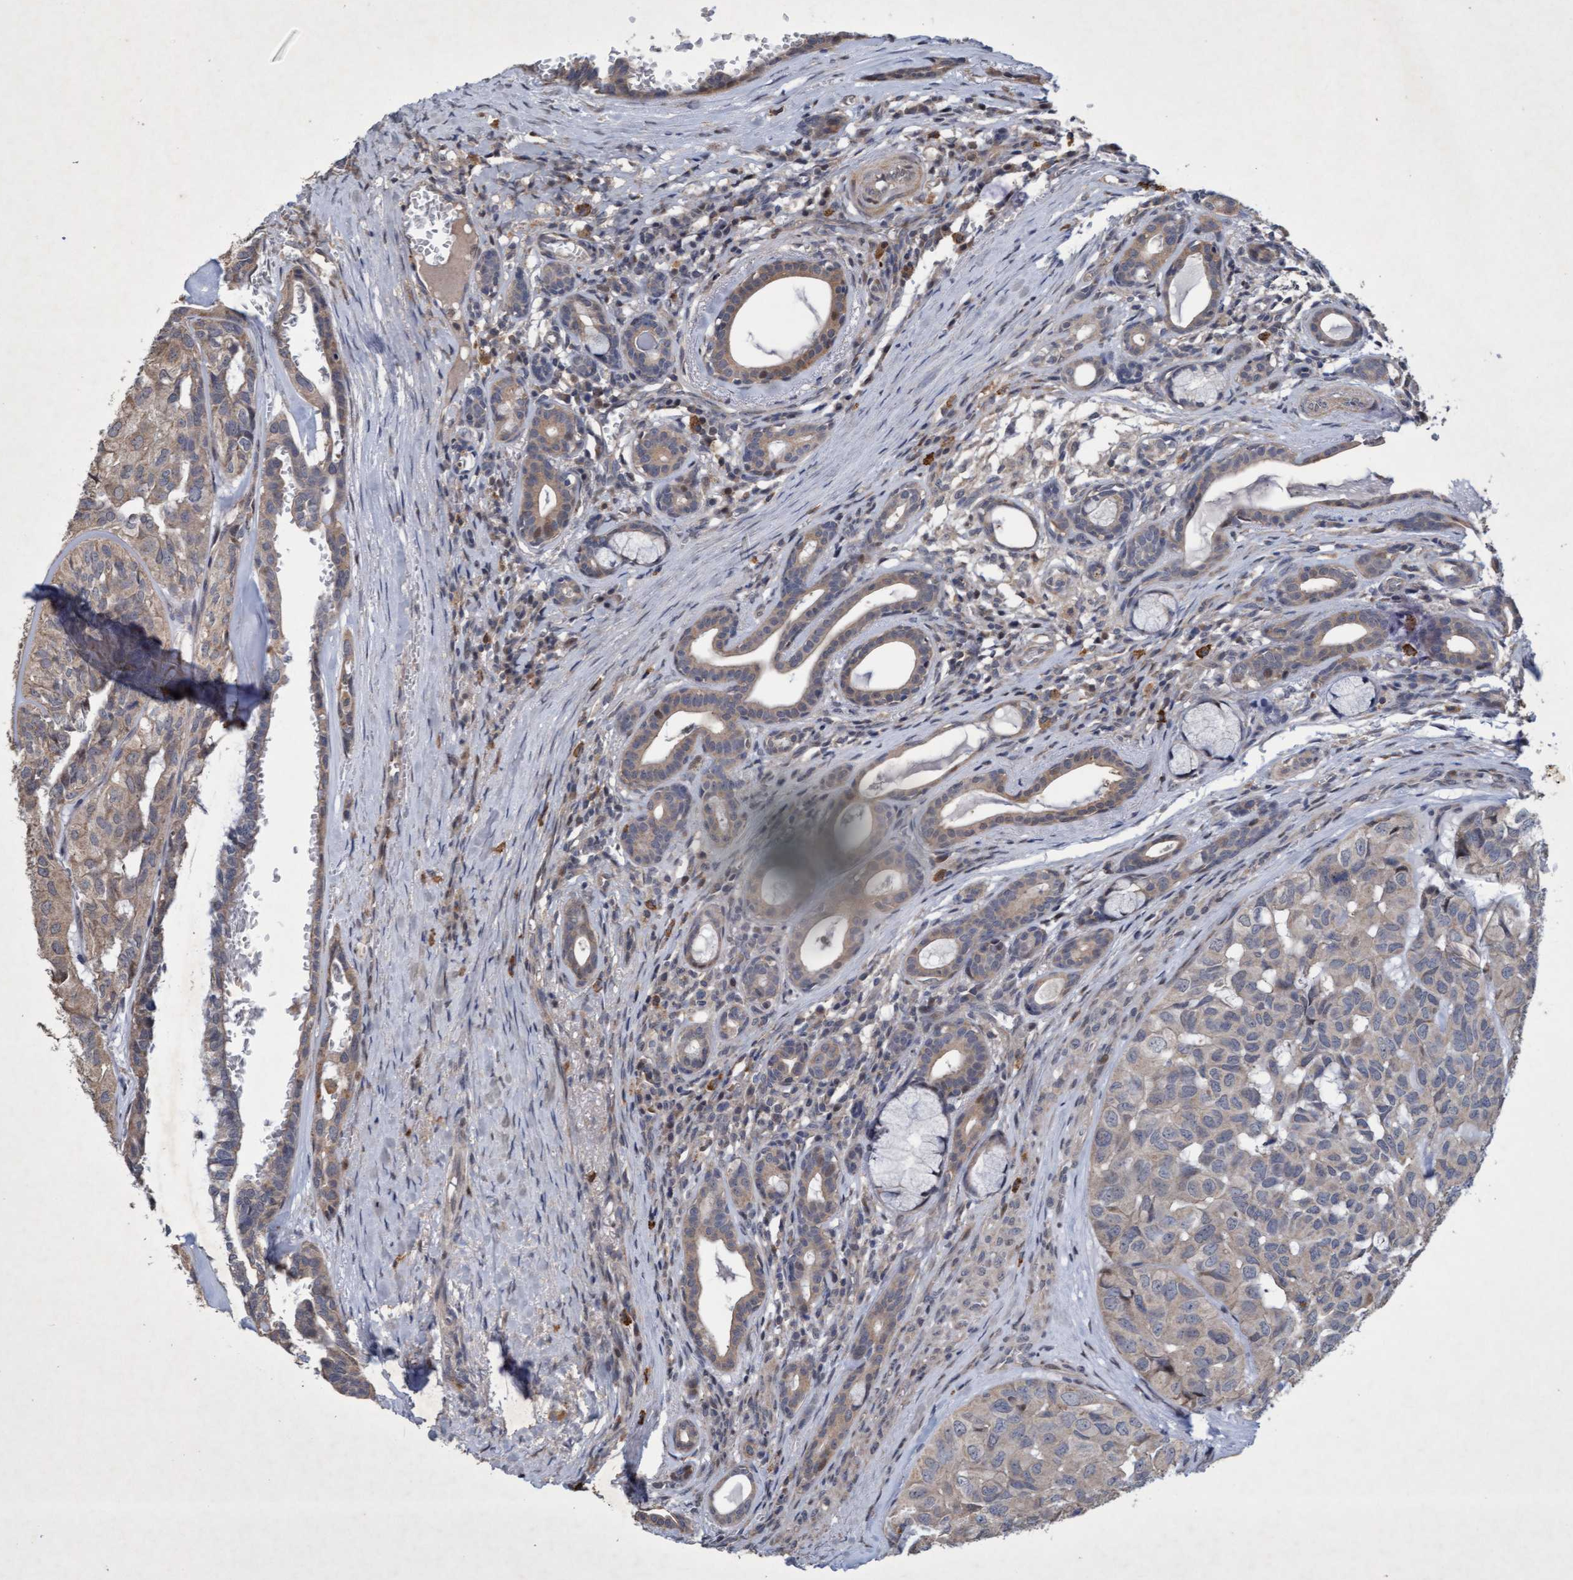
{"staining": {"intensity": "weak", "quantity": ">75%", "location": "cytoplasmic/membranous"}, "tissue": "head and neck cancer", "cell_type": "Tumor cells", "image_type": "cancer", "snomed": [{"axis": "morphology", "description": "Adenocarcinoma, NOS"}, {"axis": "topography", "description": "Salivary gland, NOS"}, {"axis": "topography", "description": "Head-Neck"}], "caption": "Human adenocarcinoma (head and neck) stained for a protein (brown) reveals weak cytoplasmic/membranous positive staining in approximately >75% of tumor cells.", "gene": "ZNF677", "patient": {"sex": "female", "age": 76}}